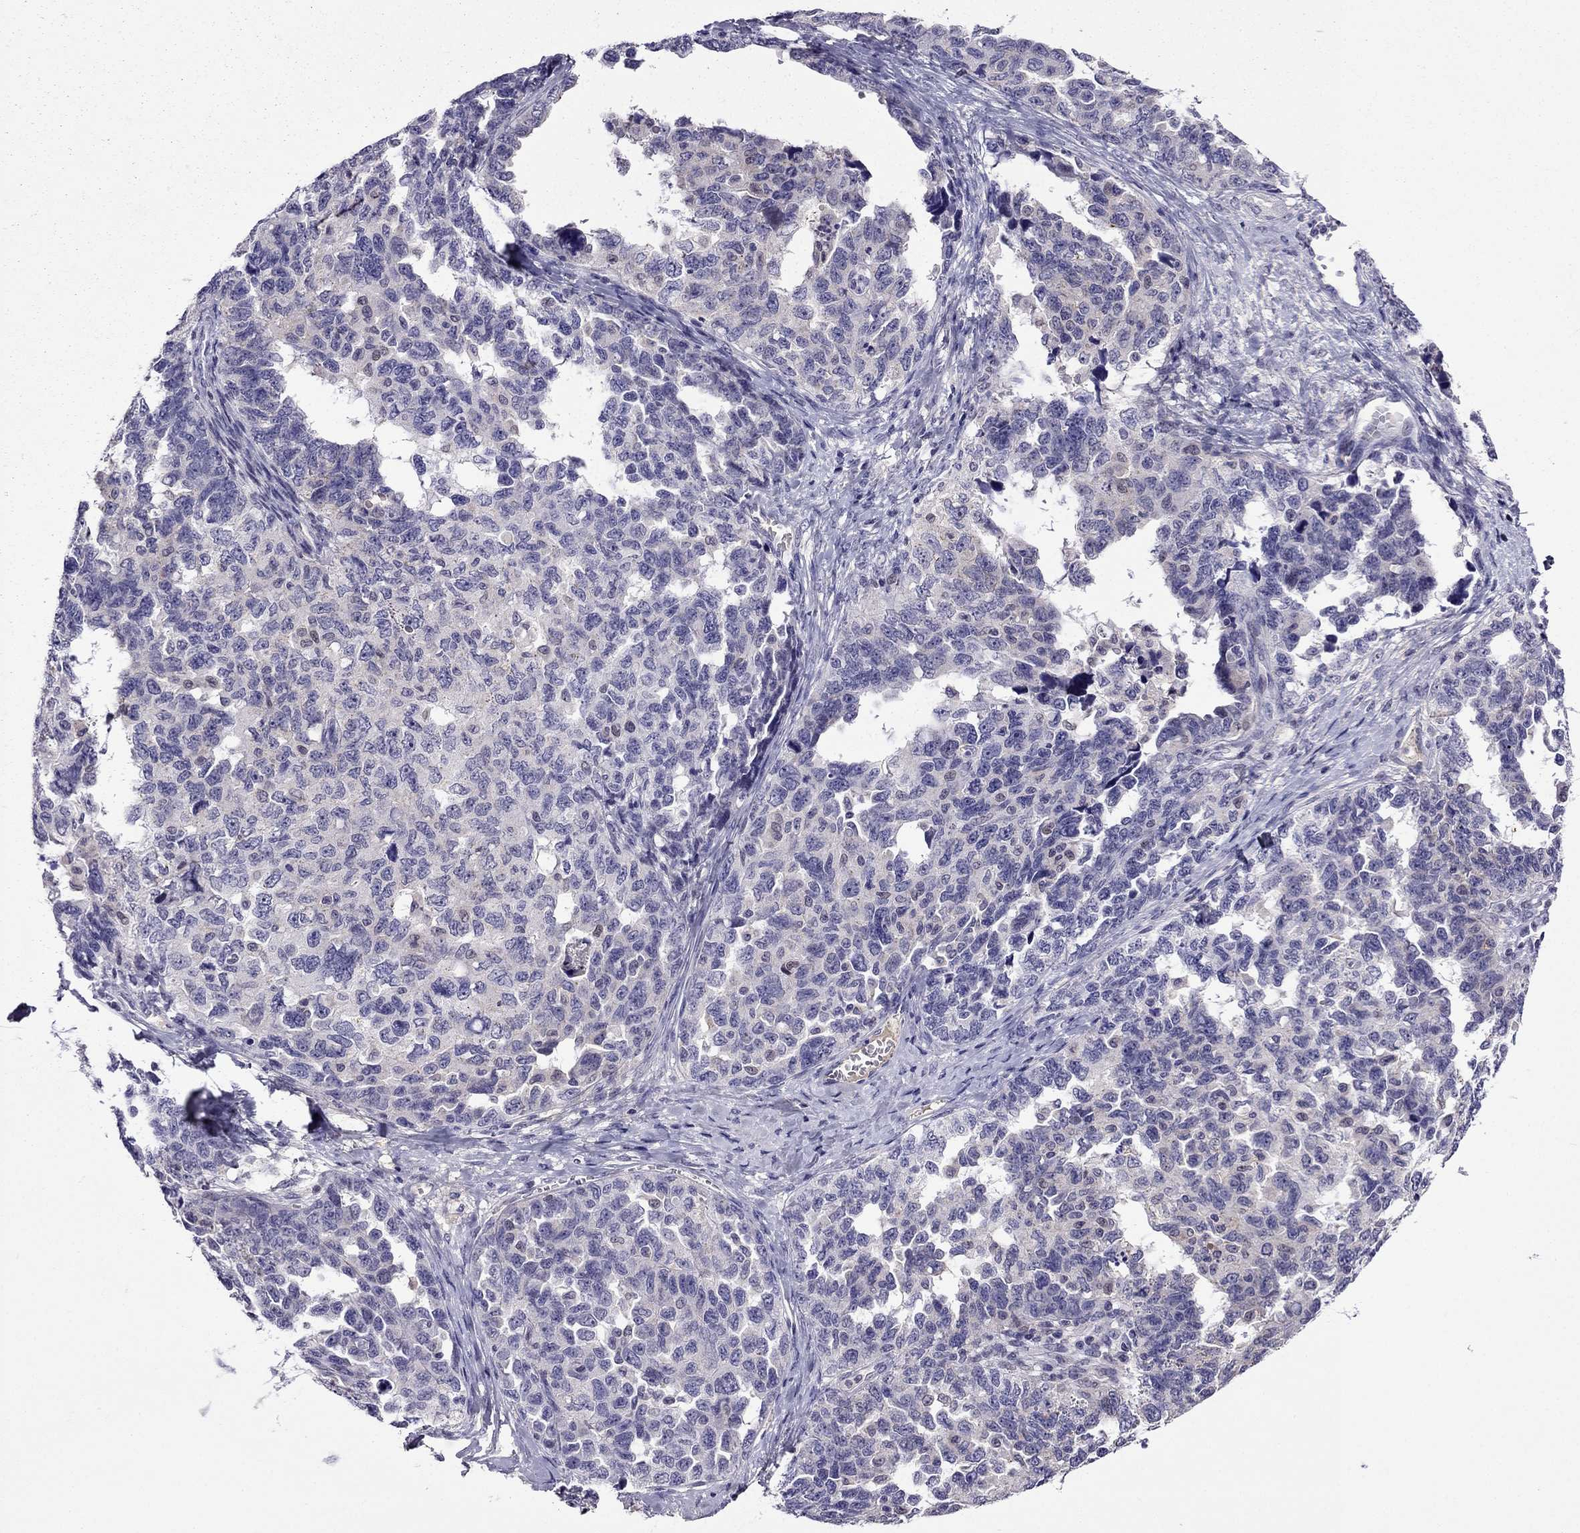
{"staining": {"intensity": "negative", "quantity": "none", "location": "none"}, "tissue": "ovarian cancer", "cell_type": "Tumor cells", "image_type": "cancer", "snomed": [{"axis": "morphology", "description": "Cystadenocarcinoma, serous, NOS"}, {"axis": "topography", "description": "Ovary"}], "caption": "Immunohistochemical staining of human ovarian serous cystadenocarcinoma reveals no significant expression in tumor cells. Brightfield microscopy of immunohistochemistry stained with DAB (3,3'-diaminobenzidine) (brown) and hematoxylin (blue), captured at high magnification.", "gene": "SPTBN4", "patient": {"sex": "female", "age": 69}}